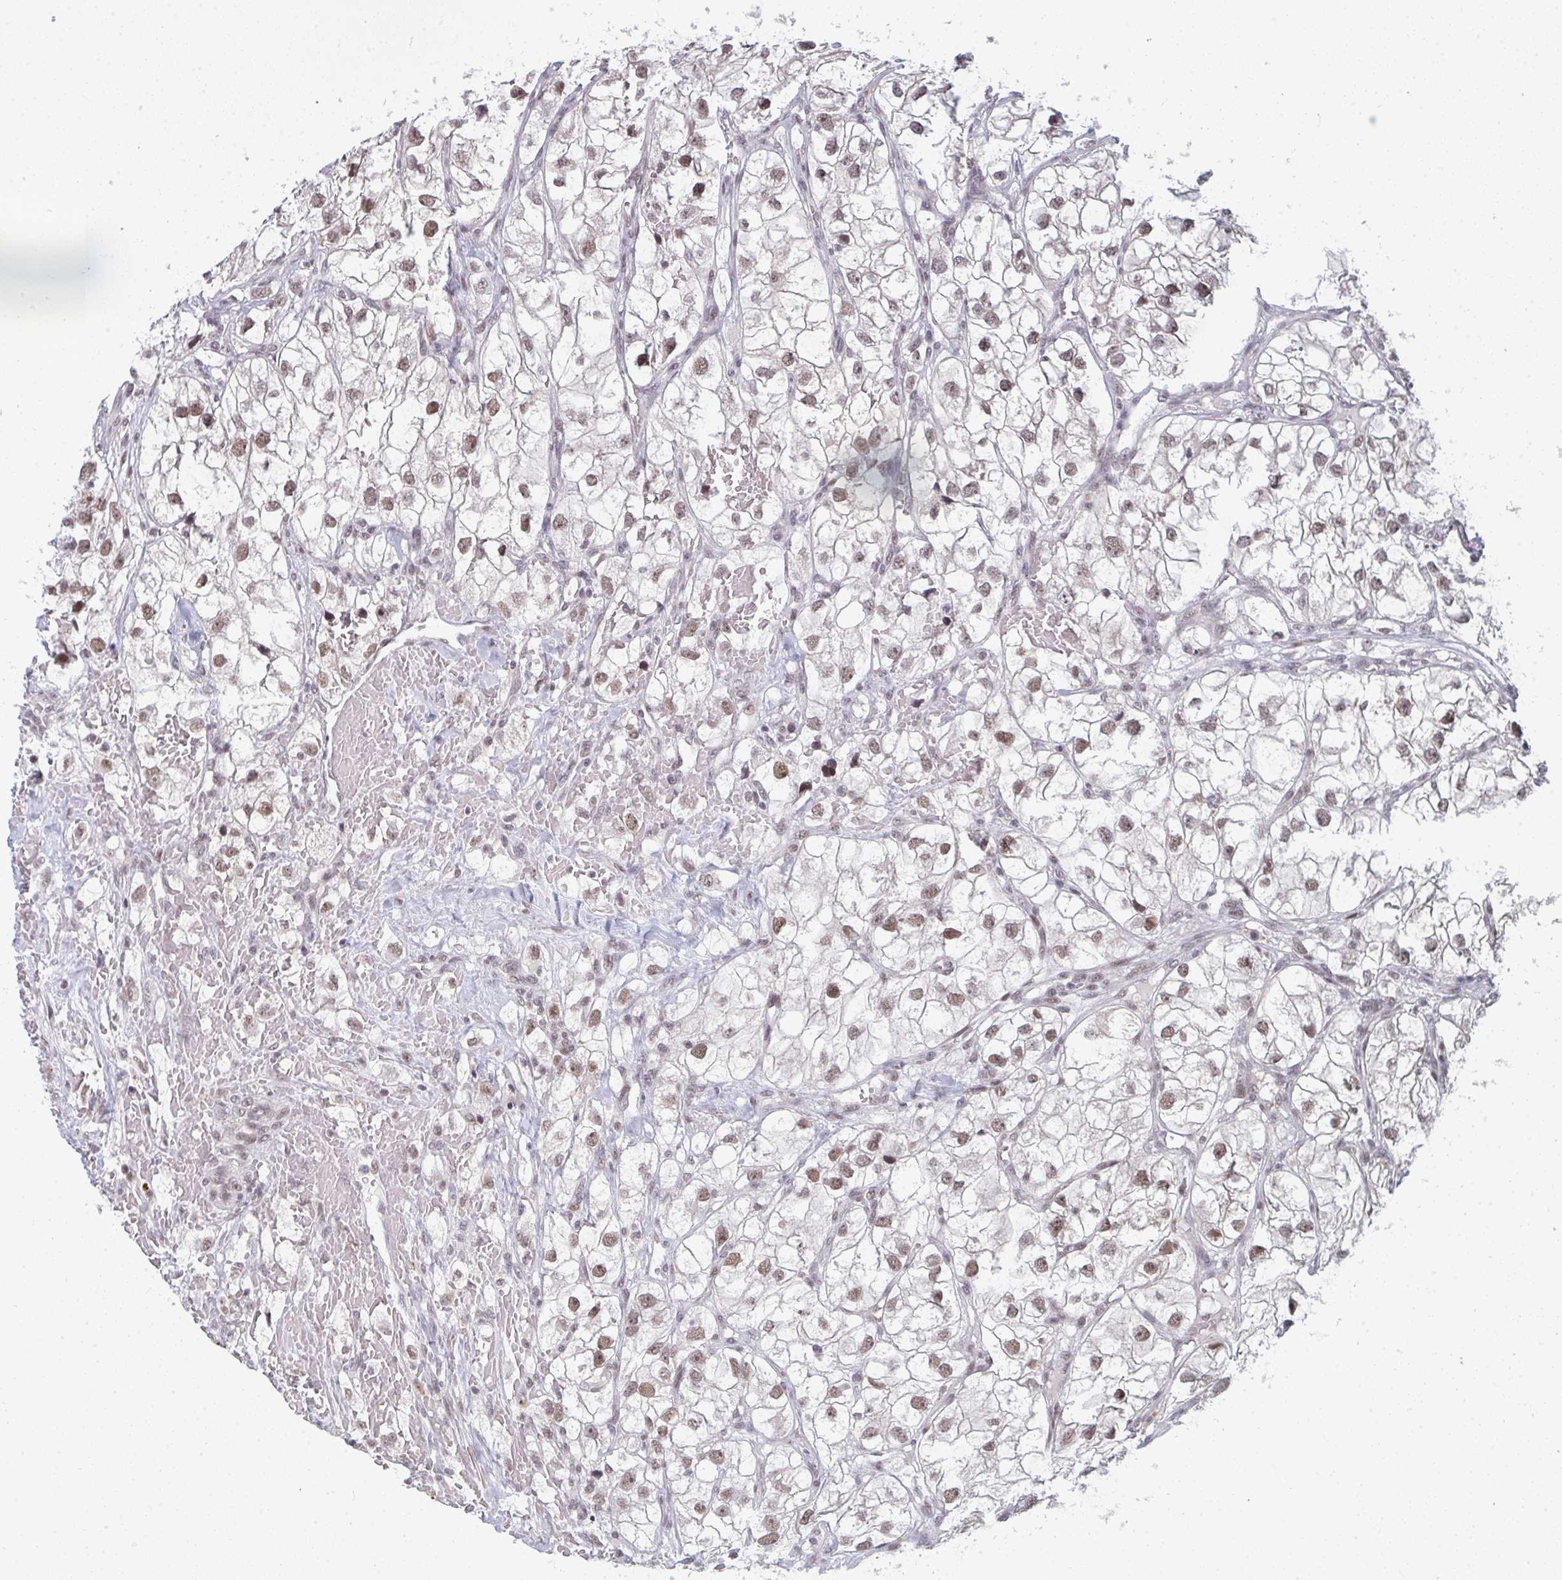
{"staining": {"intensity": "moderate", "quantity": ">75%", "location": "nuclear"}, "tissue": "renal cancer", "cell_type": "Tumor cells", "image_type": "cancer", "snomed": [{"axis": "morphology", "description": "Adenocarcinoma, NOS"}, {"axis": "topography", "description": "Kidney"}], "caption": "The immunohistochemical stain highlights moderate nuclear staining in tumor cells of renal cancer tissue.", "gene": "ATF1", "patient": {"sex": "male", "age": 59}}